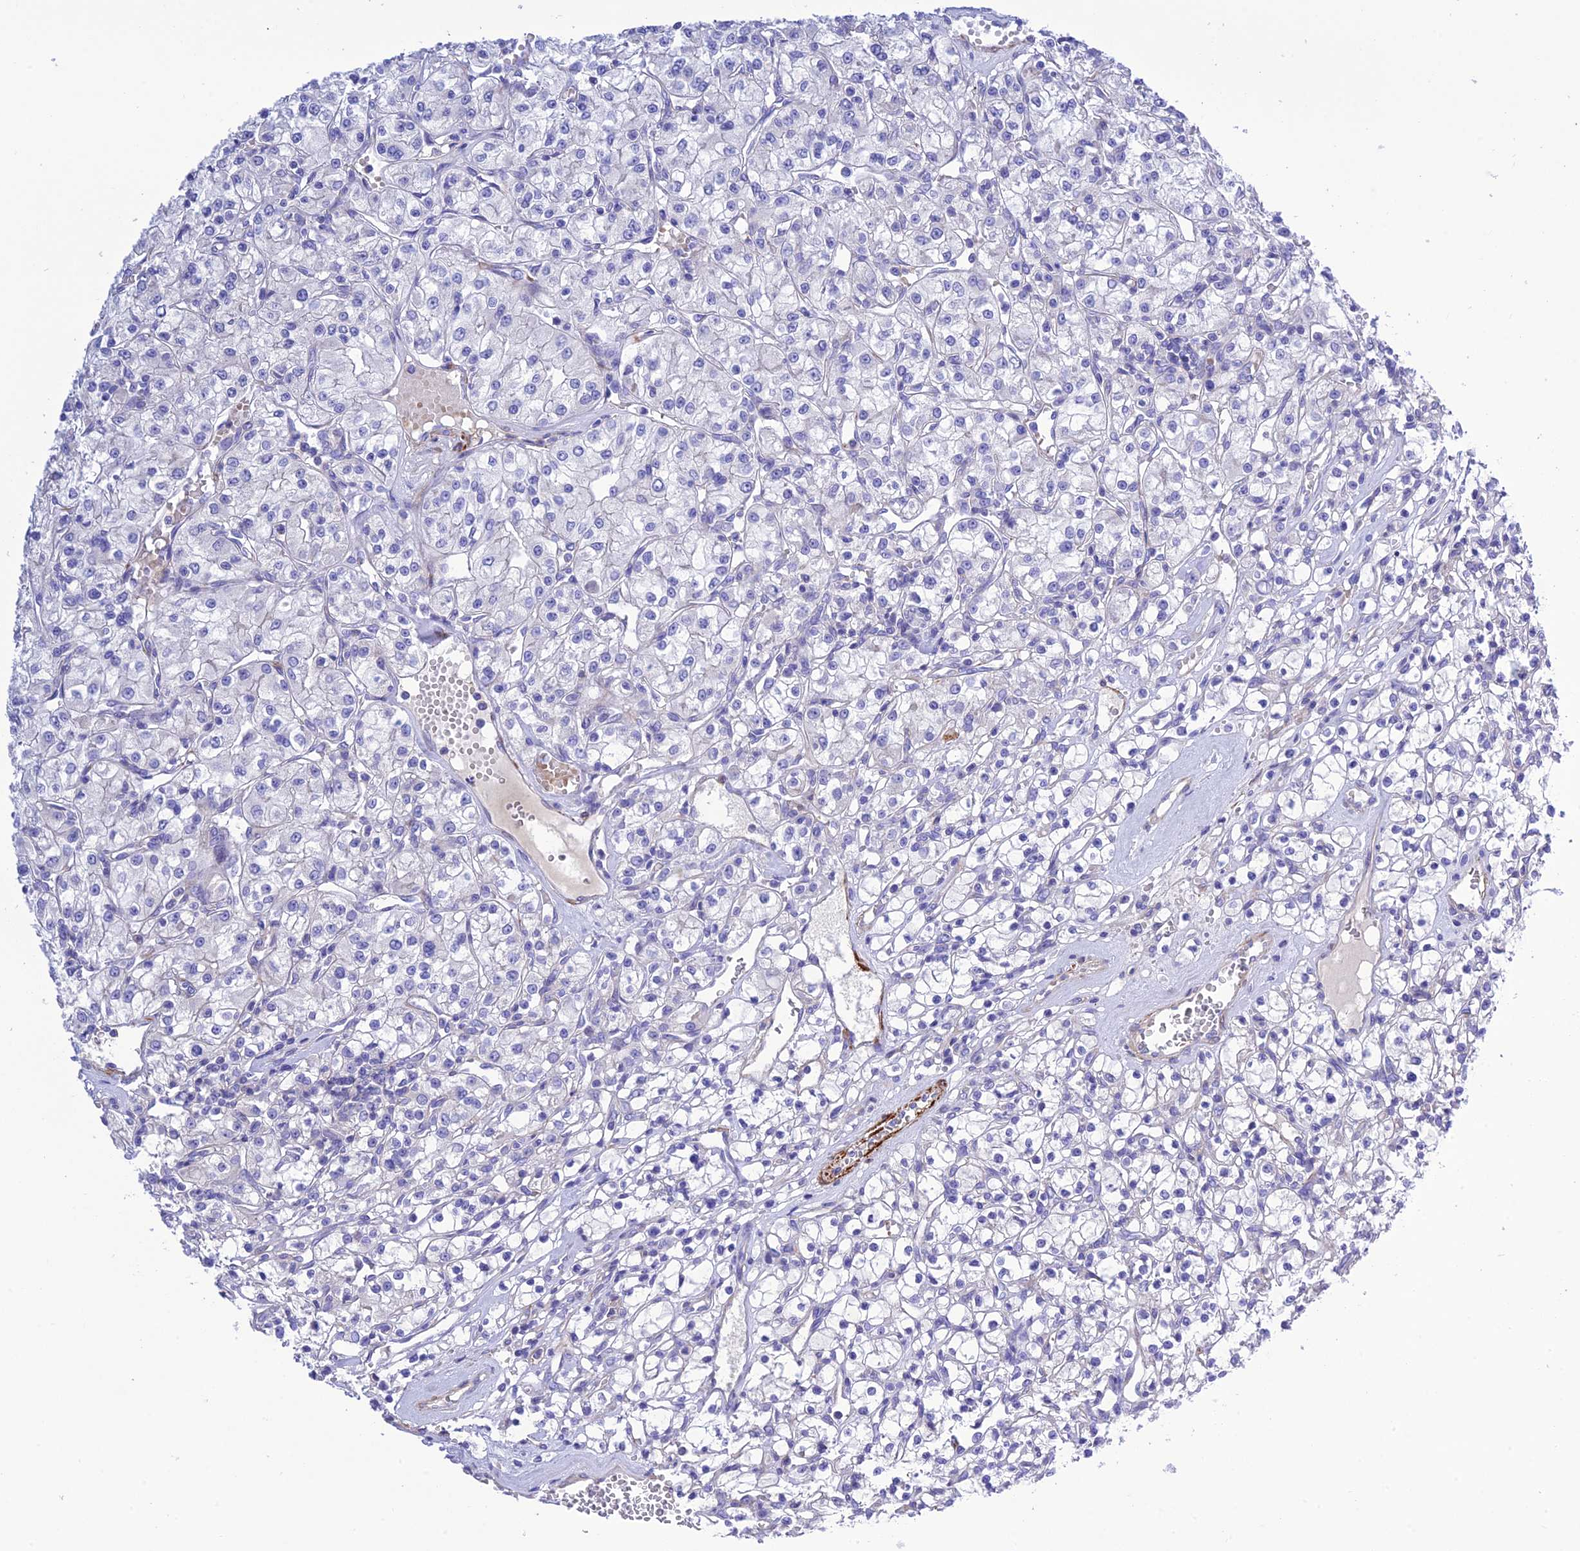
{"staining": {"intensity": "negative", "quantity": "none", "location": "none"}, "tissue": "renal cancer", "cell_type": "Tumor cells", "image_type": "cancer", "snomed": [{"axis": "morphology", "description": "Adenocarcinoma, NOS"}, {"axis": "topography", "description": "Kidney"}], "caption": "DAB immunohistochemical staining of renal adenocarcinoma displays no significant staining in tumor cells.", "gene": "FRA10AC1", "patient": {"sex": "female", "age": 59}}